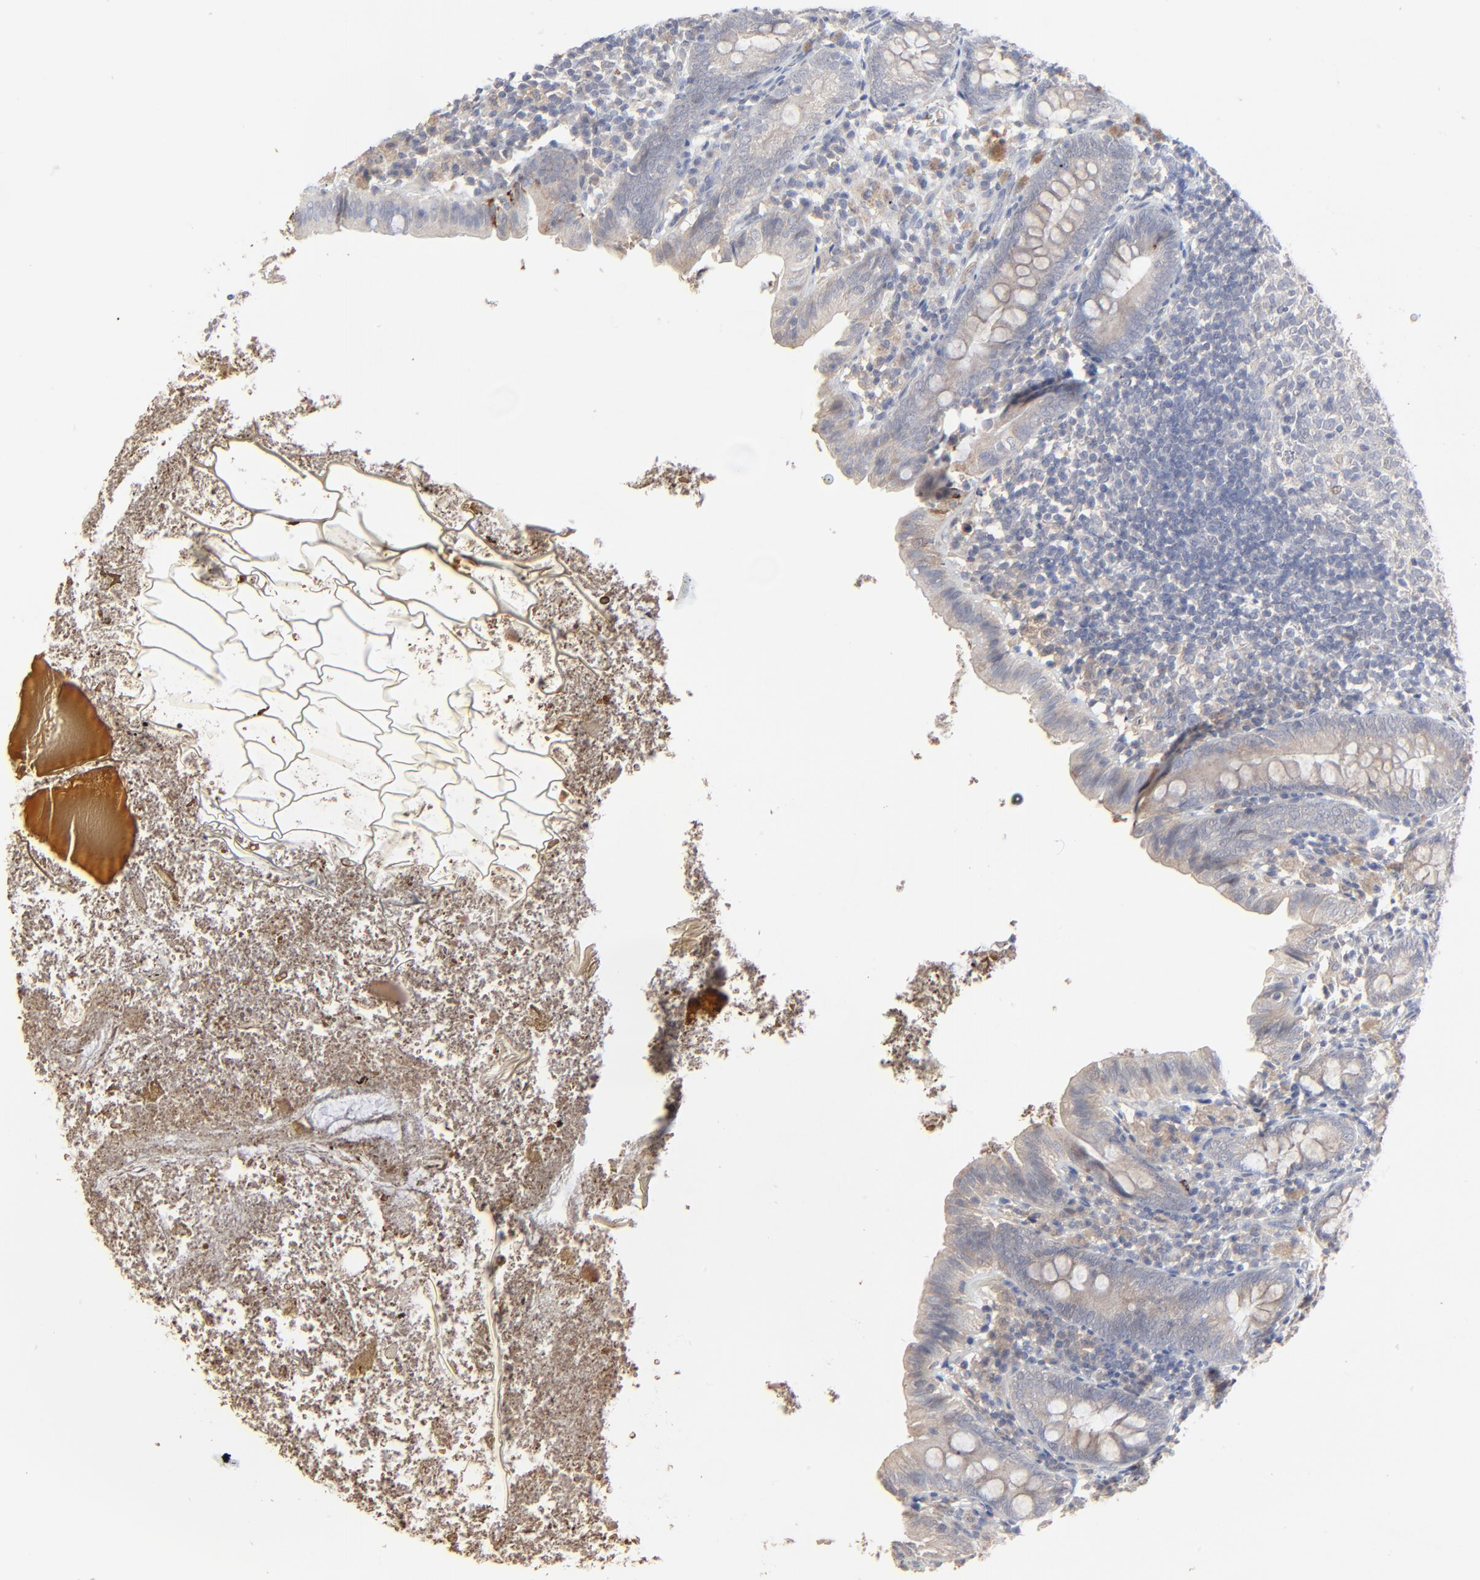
{"staining": {"intensity": "weak", "quantity": ">75%", "location": "cytoplasmic/membranous"}, "tissue": "appendix", "cell_type": "Glandular cells", "image_type": "normal", "snomed": [{"axis": "morphology", "description": "Normal tissue, NOS"}, {"axis": "topography", "description": "Appendix"}], "caption": "DAB (3,3'-diaminobenzidine) immunohistochemical staining of normal appendix exhibits weak cytoplasmic/membranous protein positivity in about >75% of glandular cells.", "gene": "FANCB", "patient": {"sex": "female", "age": 10}}